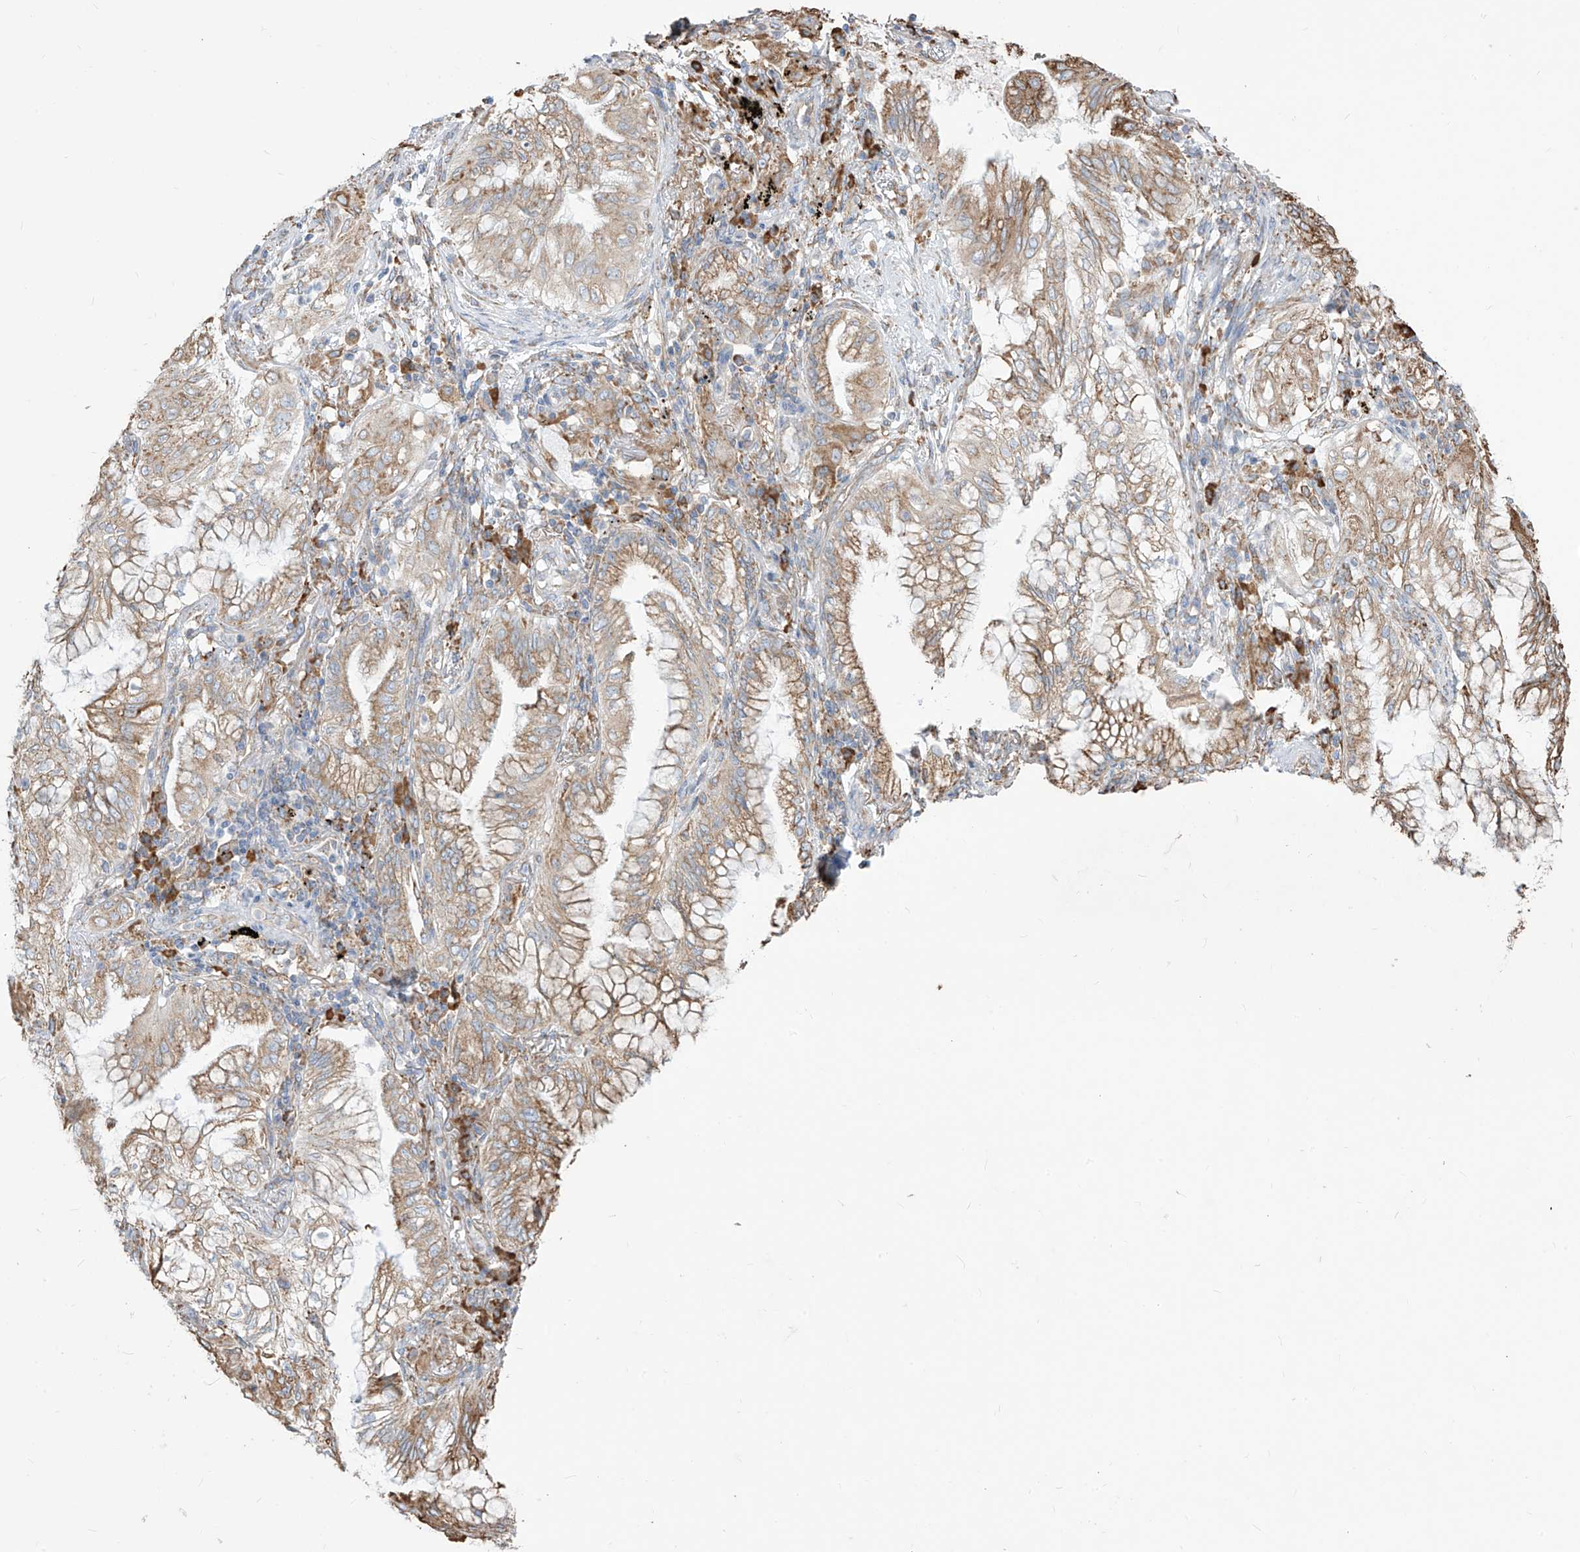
{"staining": {"intensity": "moderate", "quantity": ">75%", "location": "cytoplasmic/membranous"}, "tissue": "lung cancer", "cell_type": "Tumor cells", "image_type": "cancer", "snomed": [{"axis": "morphology", "description": "Adenocarcinoma, NOS"}, {"axis": "topography", "description": "Lung"}], "caption": "This histopathology image exhibits immunohistochemistry (IHC) staining of human lung cancer, with medium moderate cytoplasmic/membranous positivity in about >75% of tumor cells.", "gene": "PDIA6", "patient": {"sex": "female", "age": 70}}